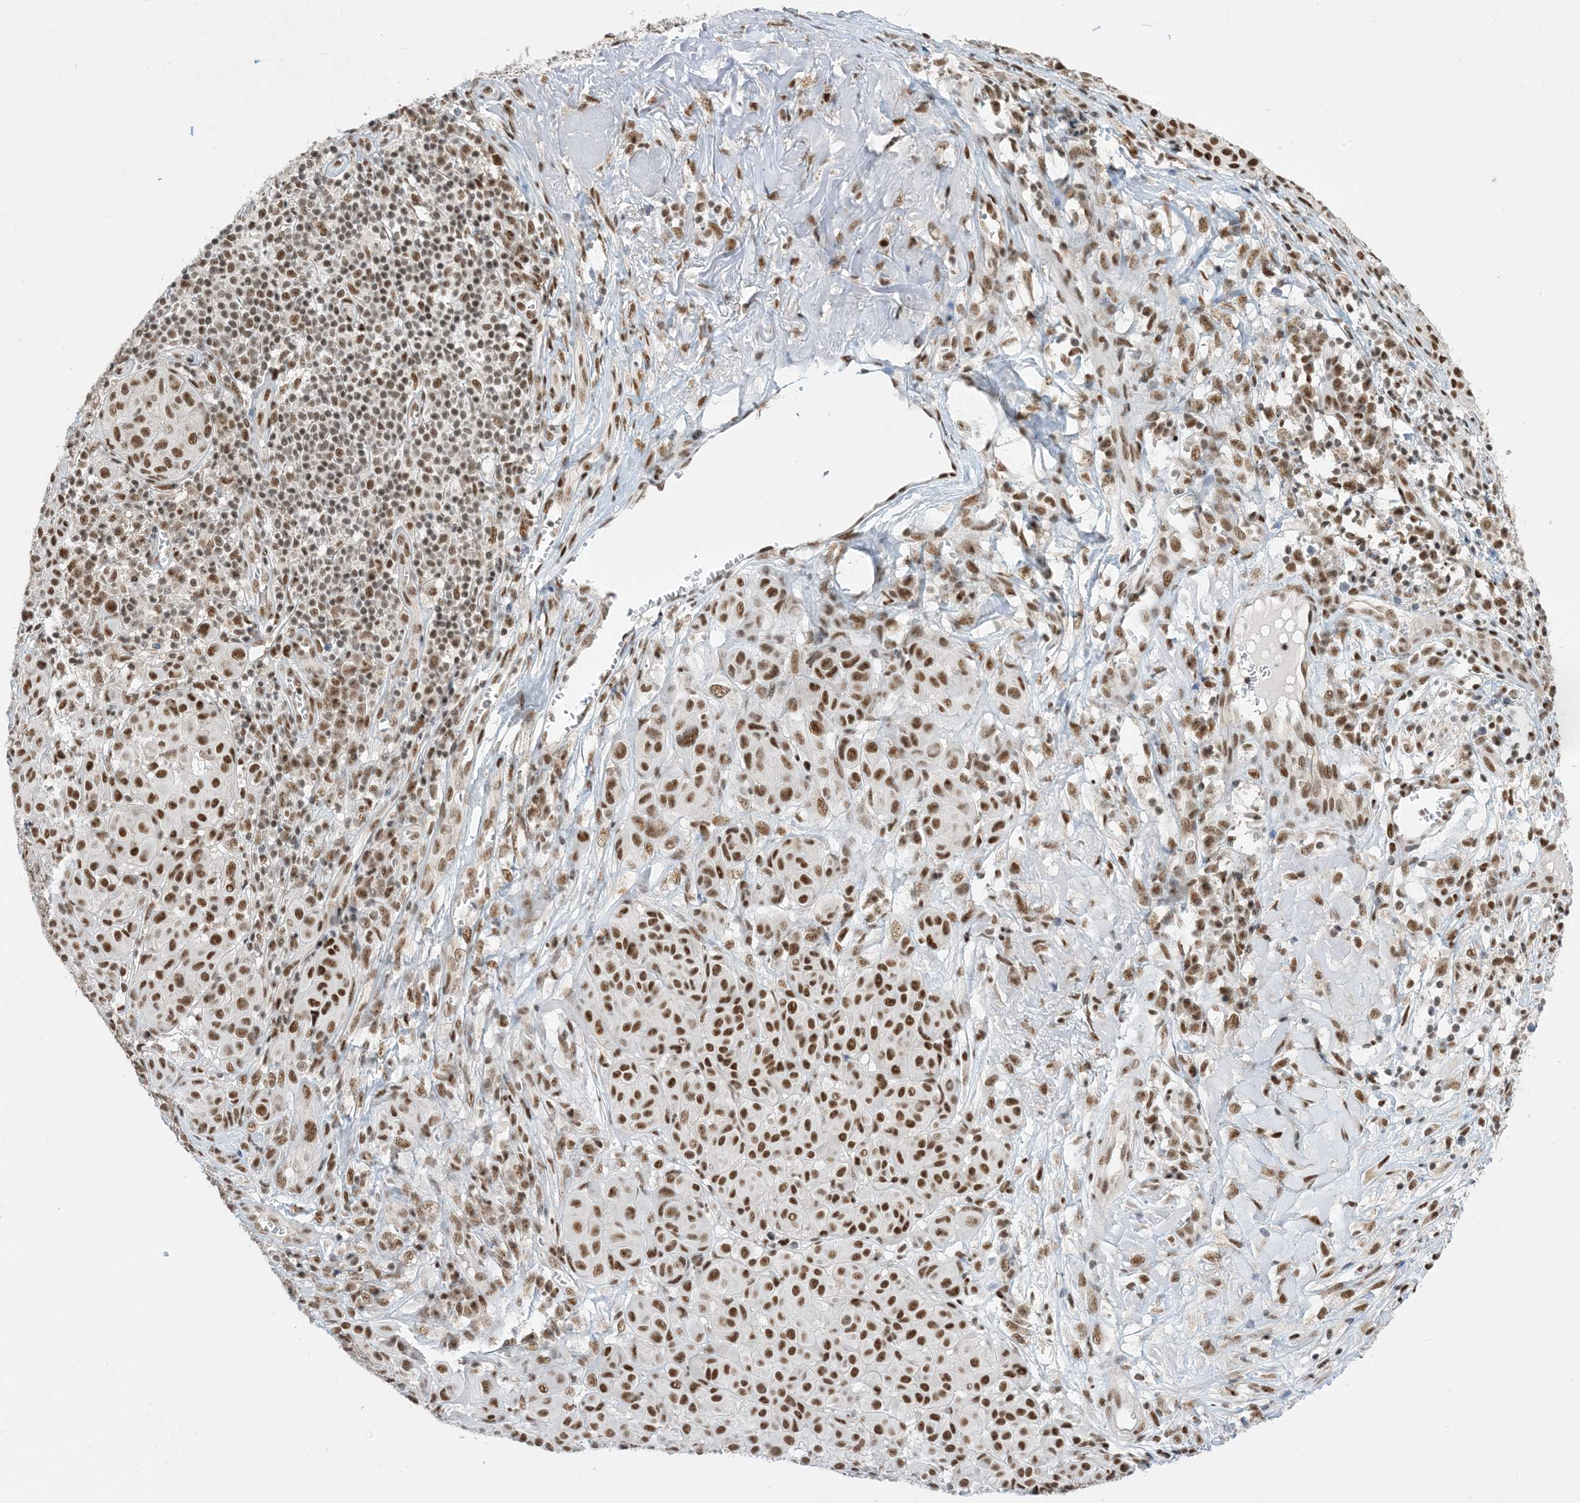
{"staining": {"intensity": "strong", "quantity": ">75%", "location": "nuclear"}, "tissue": "melanoma", "cell_type": "Tumor cells", "image_type": "cancer", "snomed": [{"axis": "morphology", "description": "Malignant melanoma, NOS"}, {"axis": "topography", "description": "Skin"}], "caption": "Malignant melanoma tissue displays strong nuclear expression in about >75% of tumor cells, visualized by immunohistochemistry. (DAB (3,3'-diaminobenzidine) IHC, brown staining for protein, blue staining for nuclei).", "gene": "SF3A3", "patient": {"sex": "male", "age": 73}}